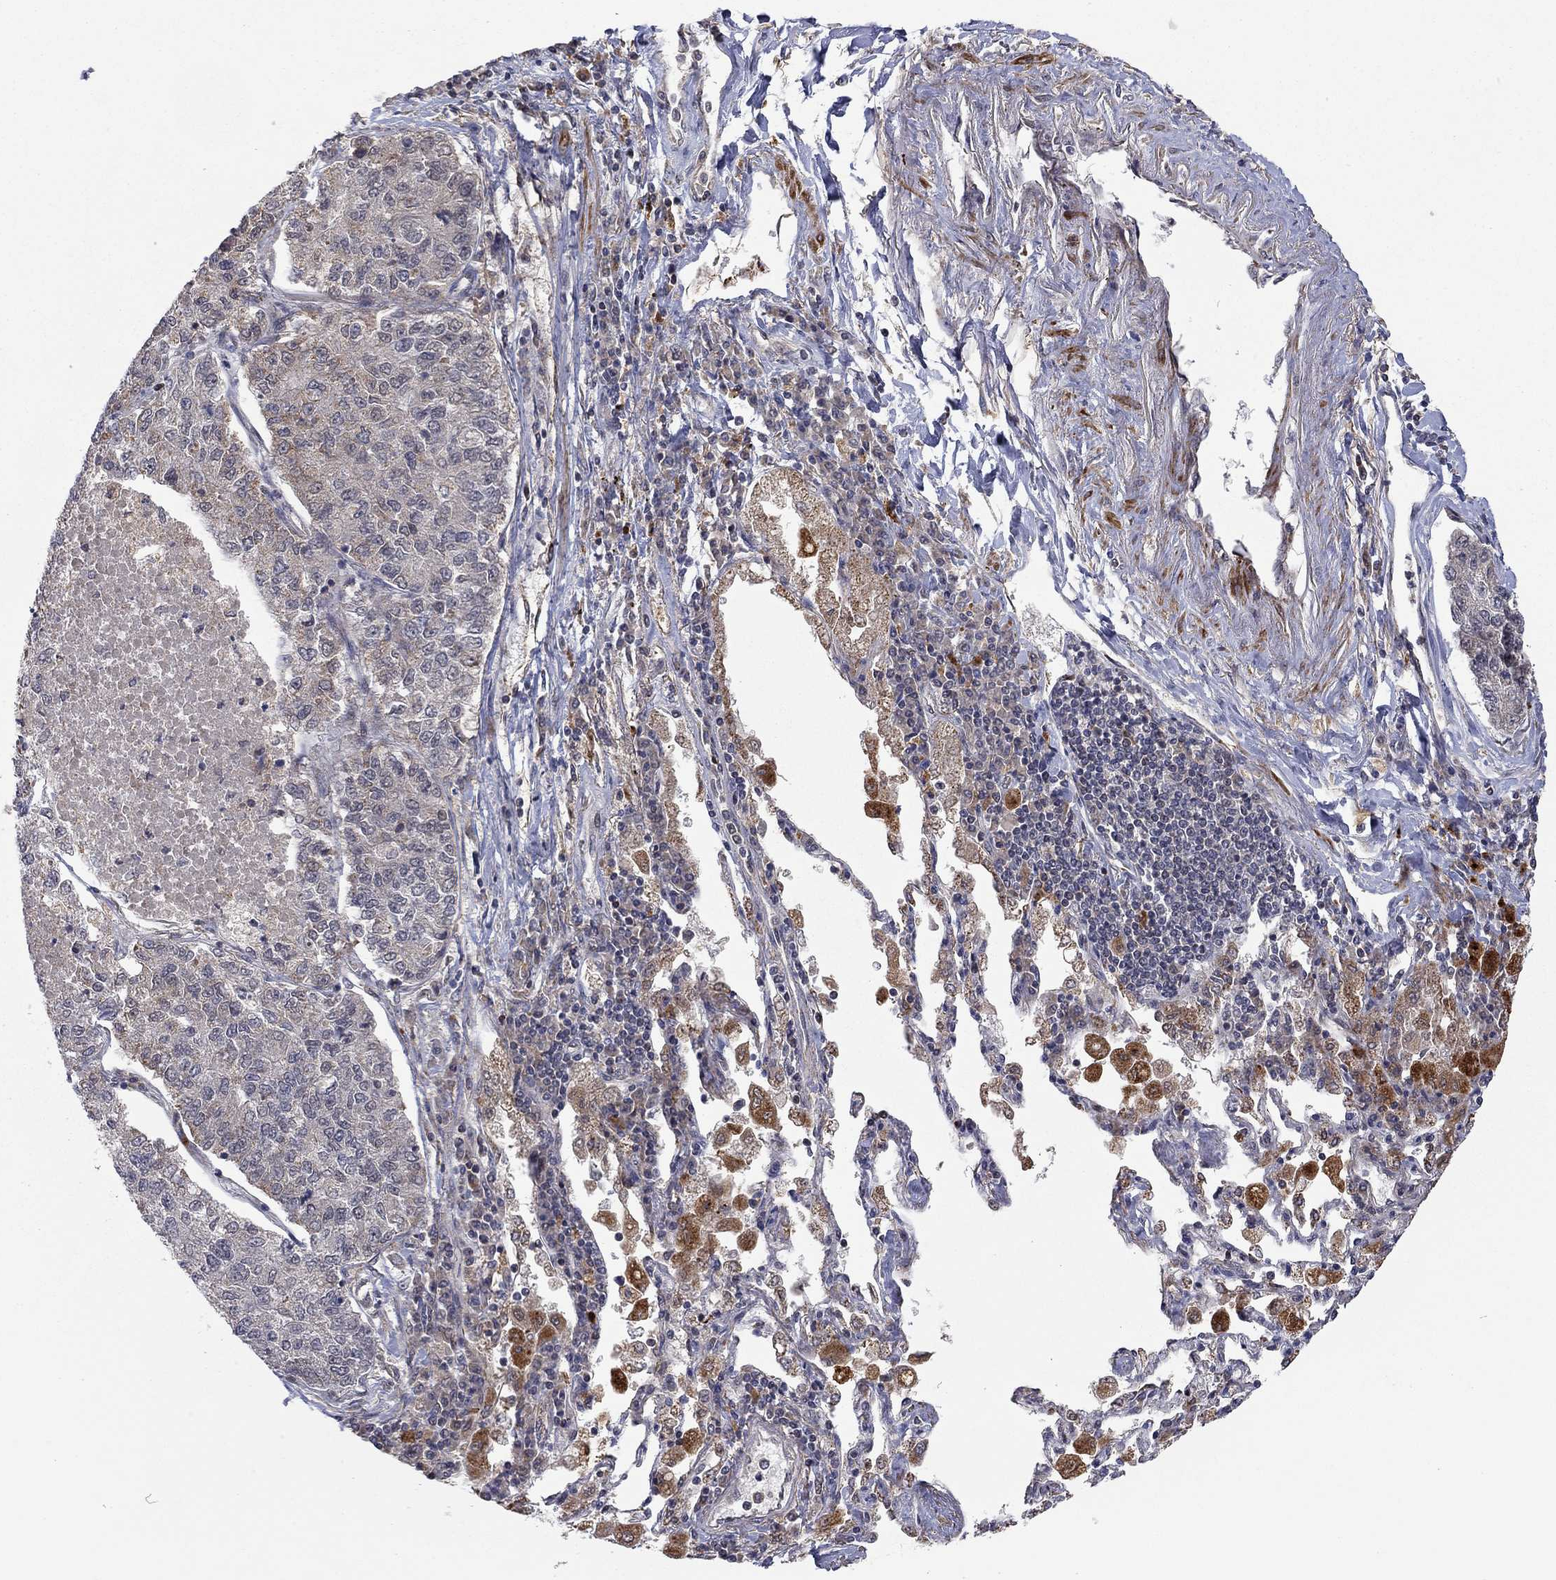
{"staining": {"intensity": "weak", "quantity": "<25%", "location": "cytoplasmic/membranous"}, "tissue": "lung cancer", "cell_type": "Tumor cells", "image_type": "cancer", "snomed": [{"axis": "morphology", "description": "Adenocarcinoma, NOS"}, {"axis": "topography", "description": "Lung"}], "caption": "High power microscopy photomicrograph of an IHC photomicrograph of adenocarcinoma (lung), revealing no significant staining in tumor cells.", "gene": "IDS", "patient": {"sex": "male", "age": 49}}